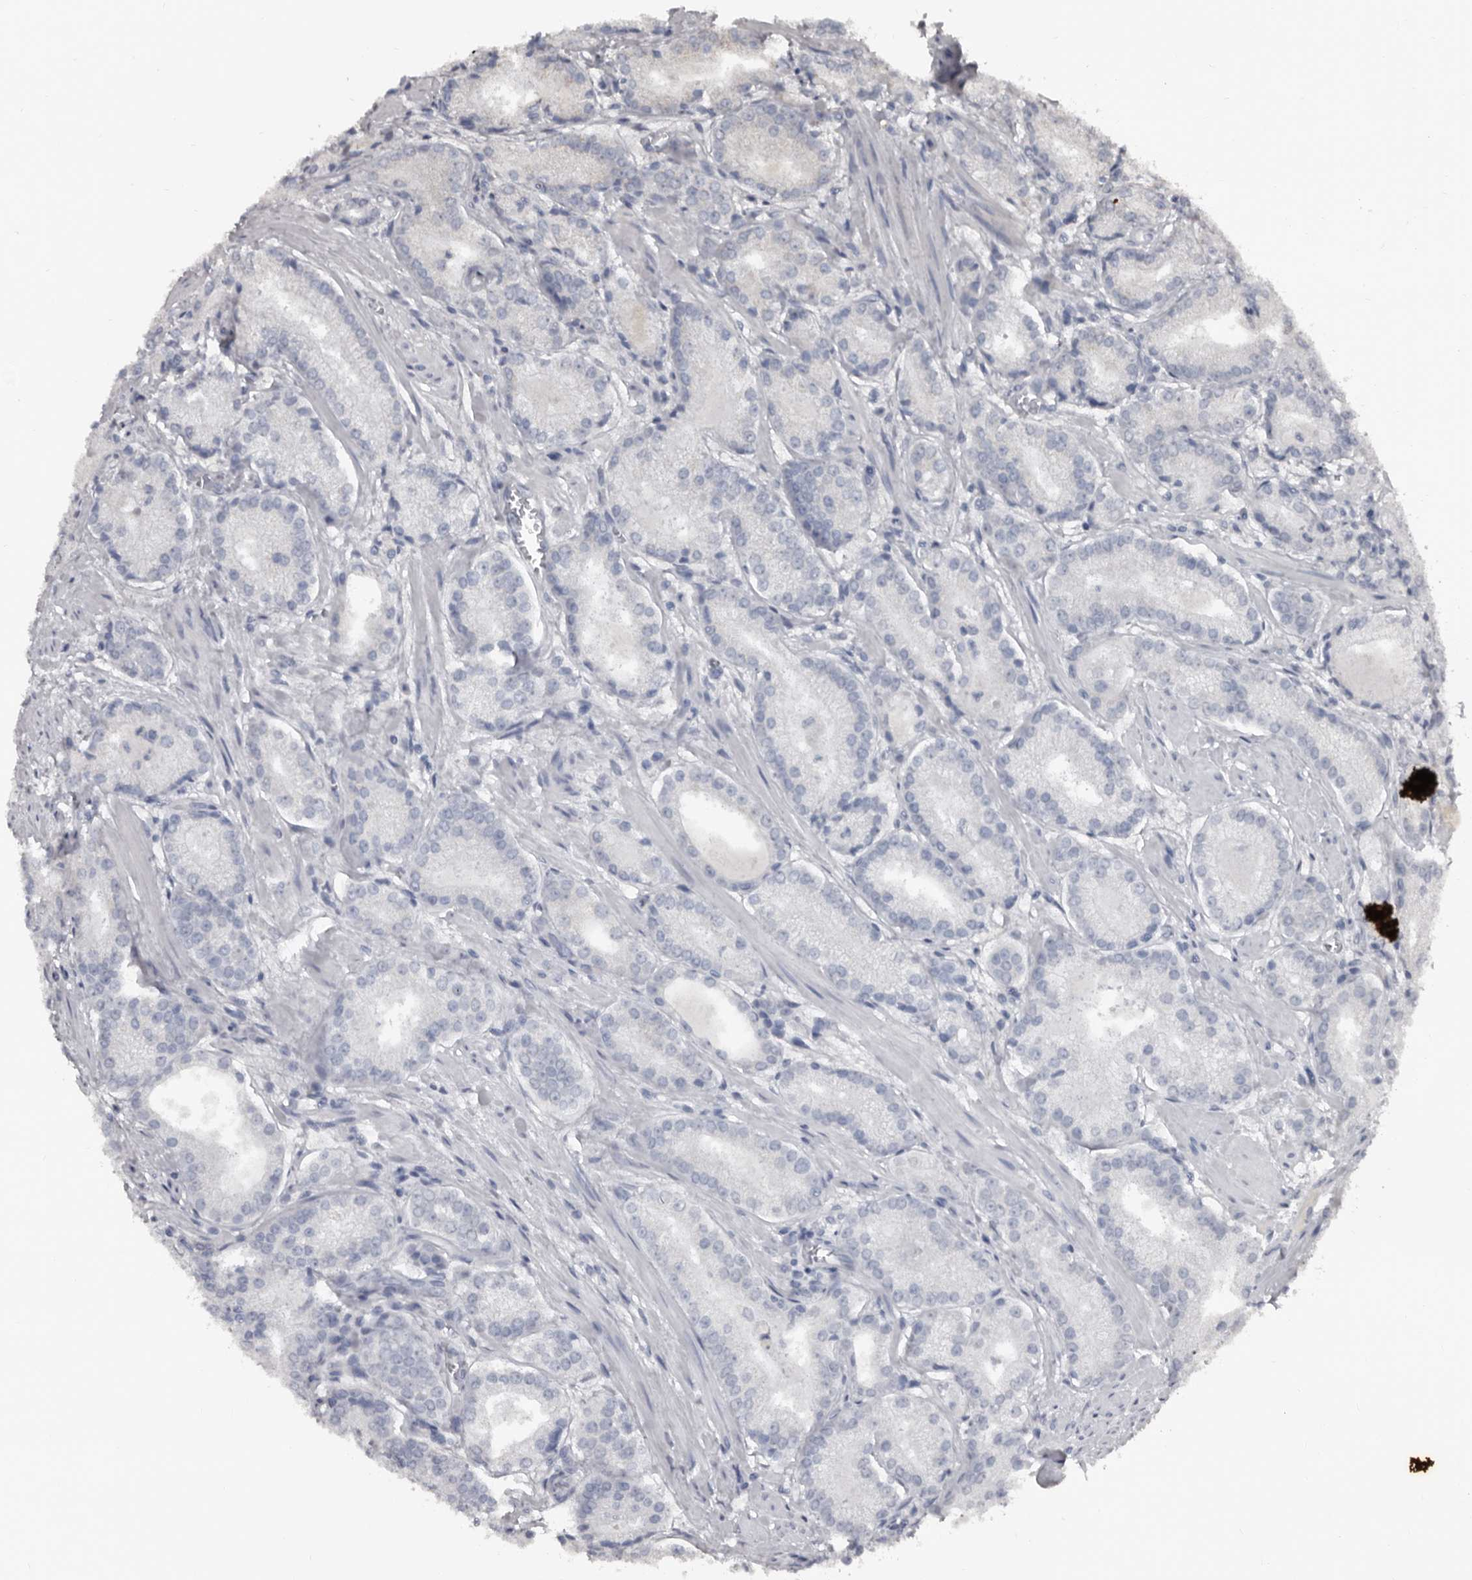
{"staining": {"intensity": "negative", "quantity": "none", "location": "none"}, "tissue": "prostate cancer", "cell_type": "Tumor cells", "image_type": "cancer", "snomed": [{"axis": "morphology", "description": "Adenocarcinoma, Low grade"}, {"axis": "topography", "description": "Prostate"}], "caption": "Immunohistochemistry histopathology image of prostate cancer stained for a protein (brown), which reveals no positivity in tumor cells.", "gene": "GREB1", "patient": {"sex": "male", "age": 54}}